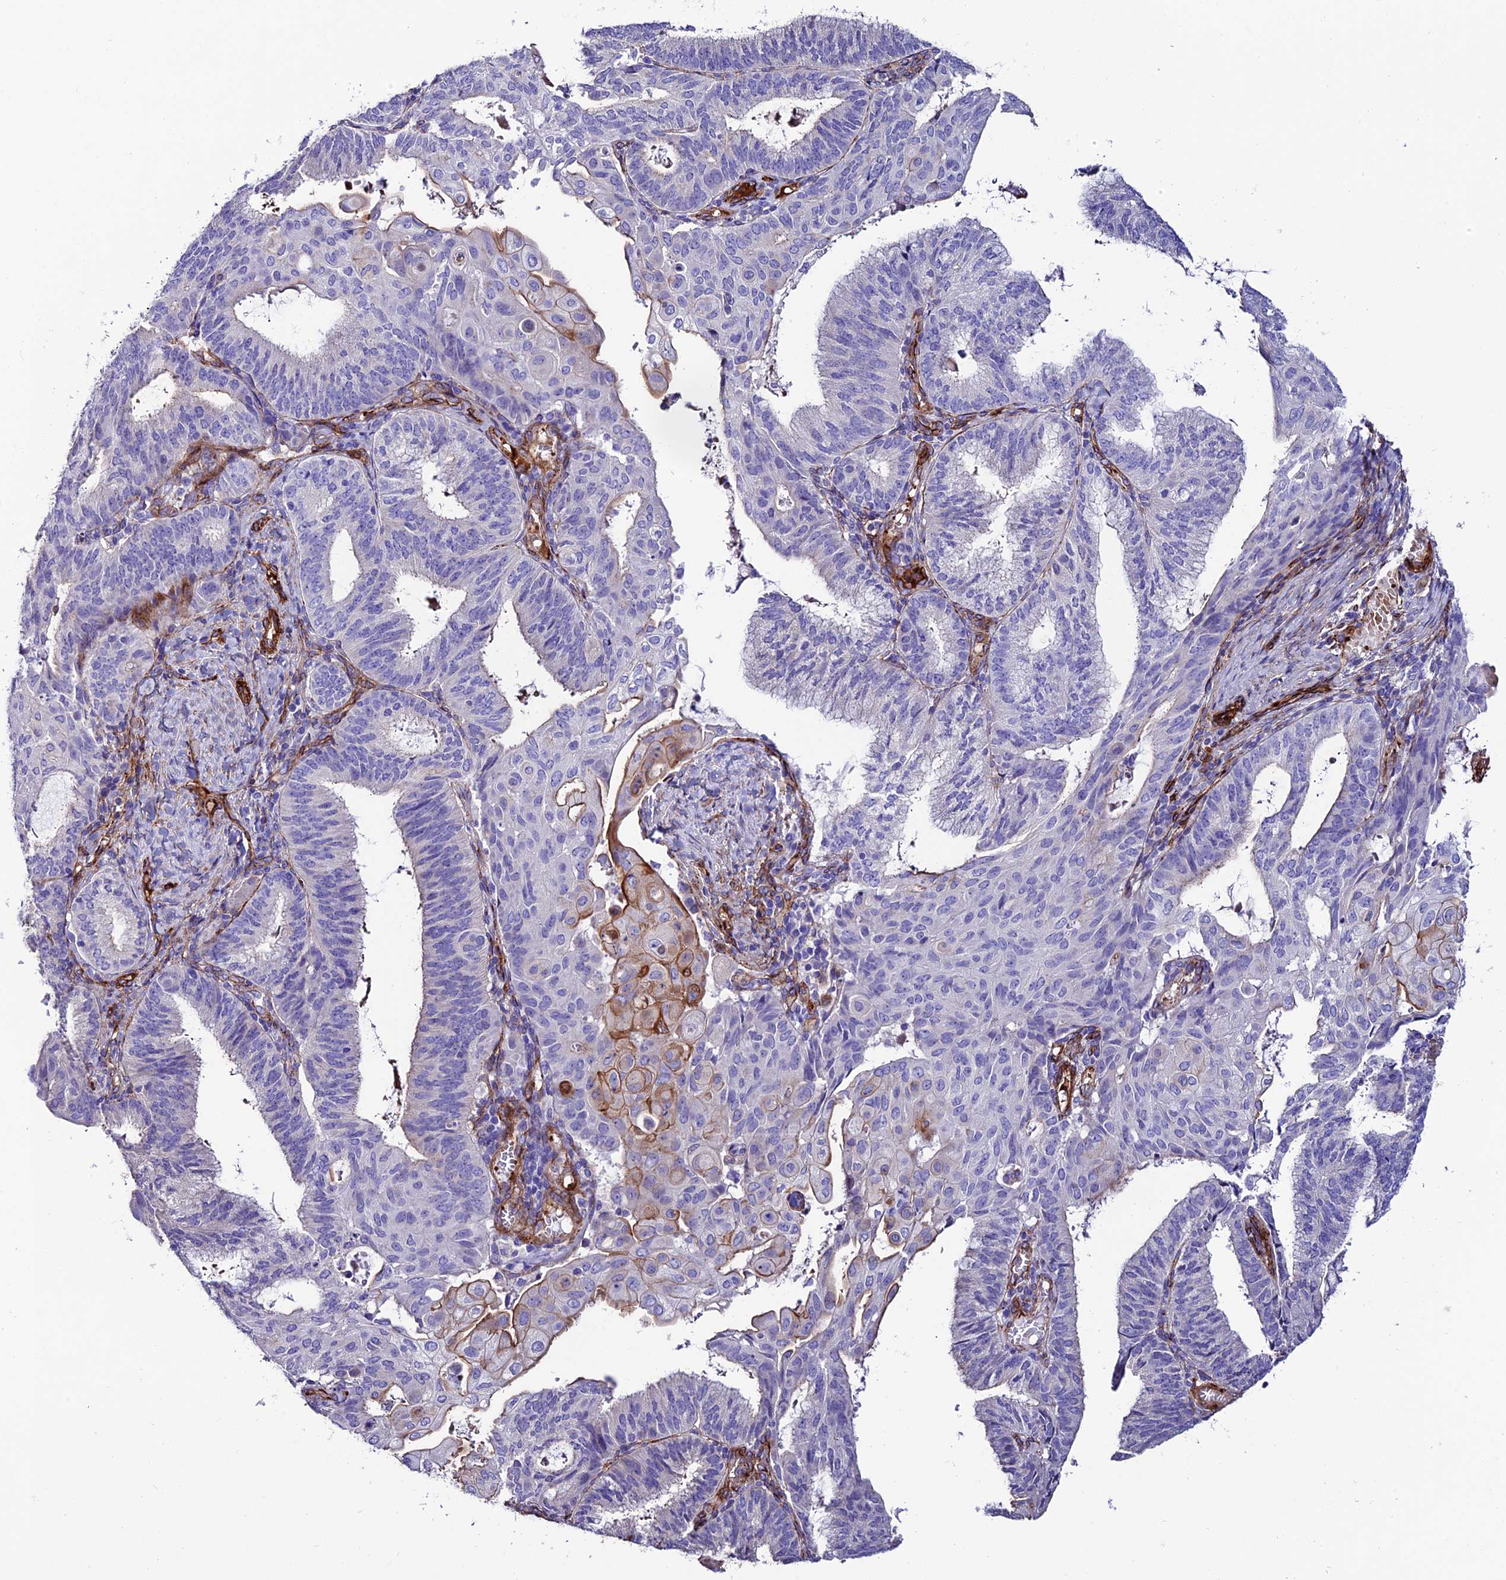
{"staining": {"intensity": "weak", "quantity": "<25%", "location": "cytoplasmic/membranous"}, "tissue": "endometrial cancer", "cell_type": "Tumor cells", "image_type": "cancer", "snomed": [{"axis": "morphology", "description": "Adenocarcinoma, NOS"}, {"axis": "topography", "description": "Endometrium"}], "caption": "Immunohistochemistry histopathology image of endometrial cancer (adenocarcinoma) stained for a protein (brown), which displays no expression in tumor cells.", "gene": "REX1BD", "patient": {"sex": "female", "age": 49}}